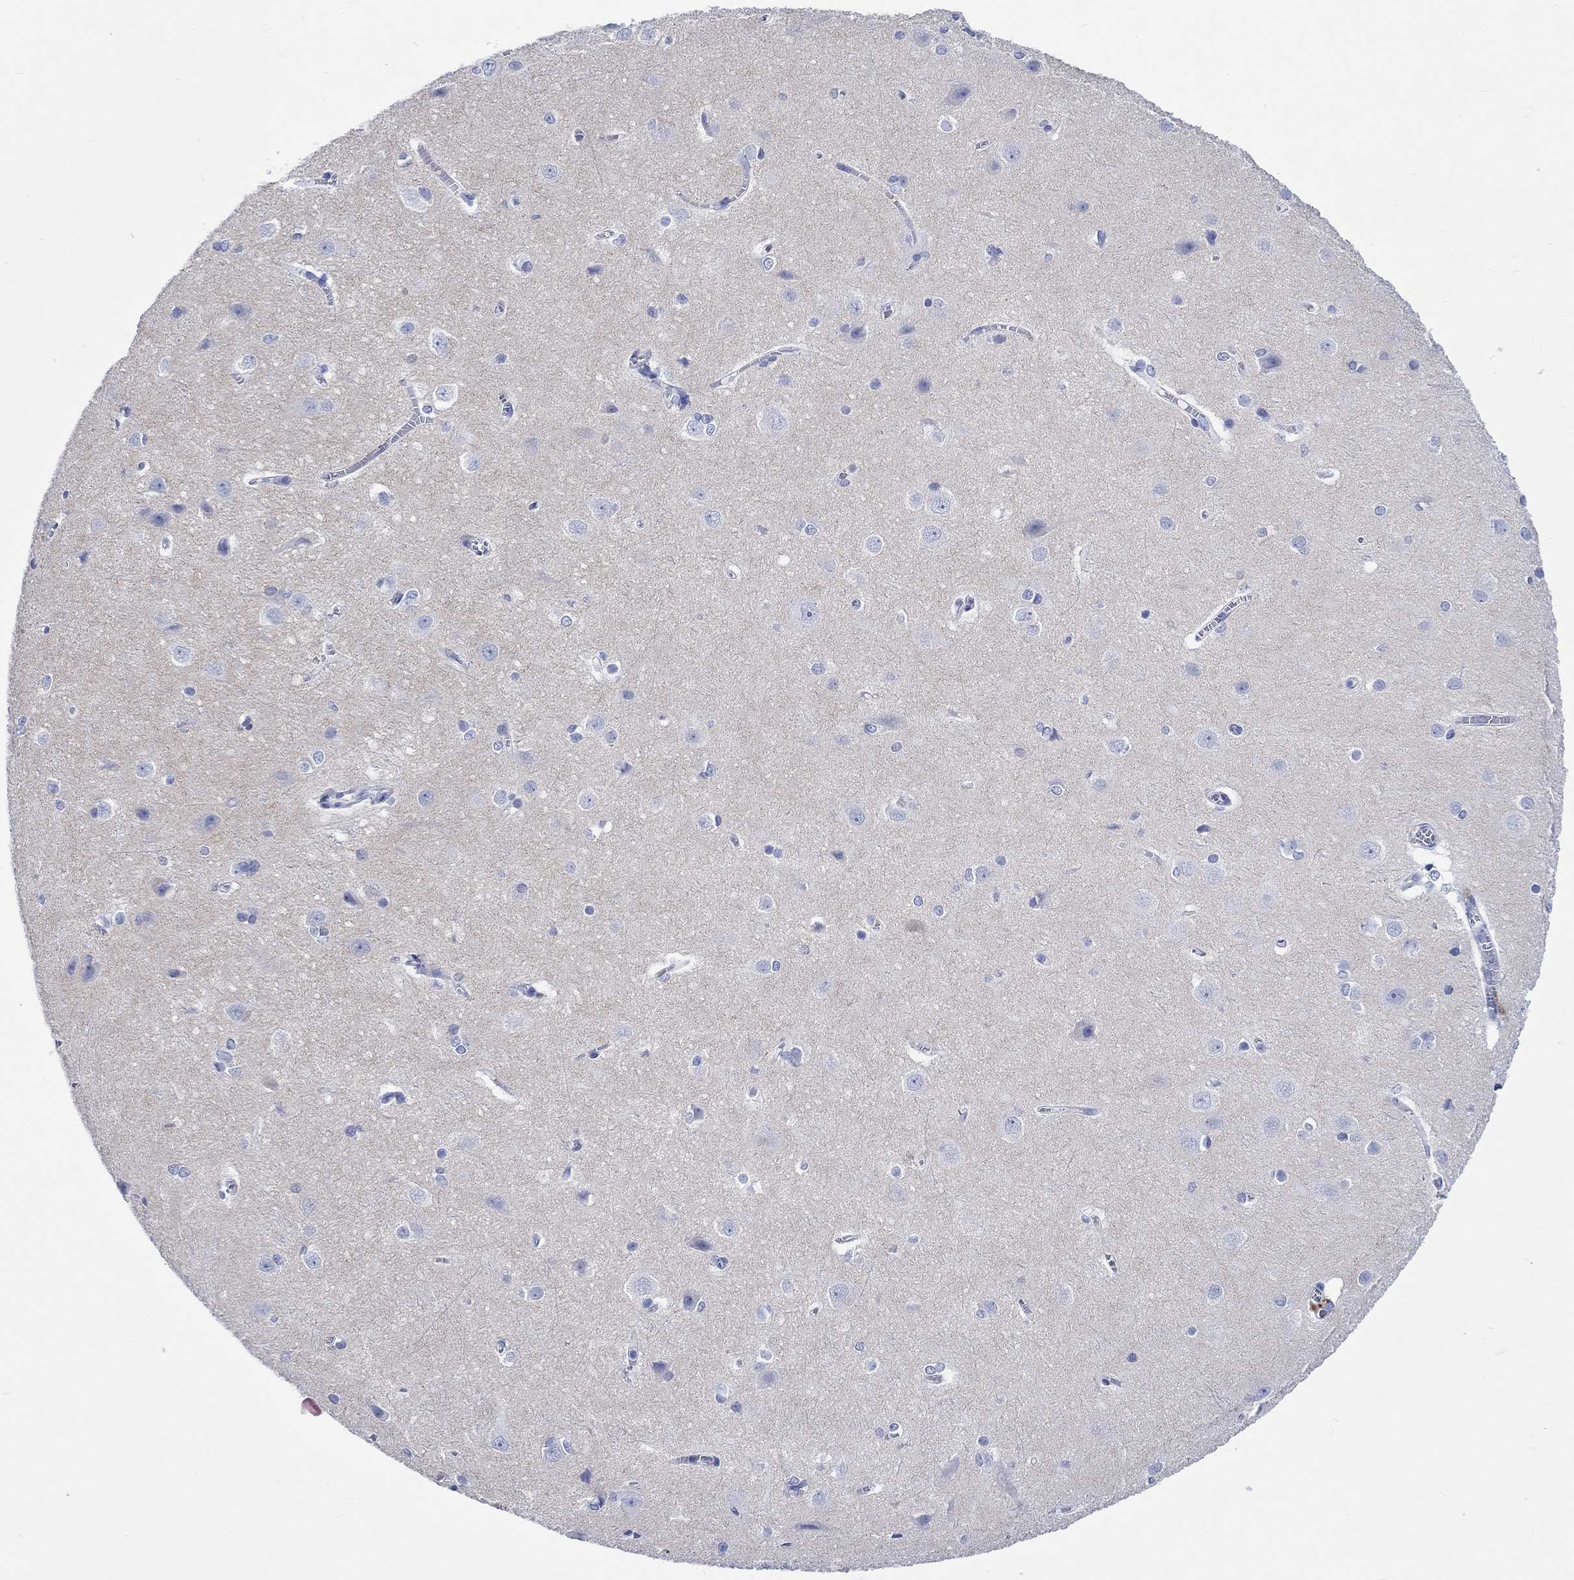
{"staining": {"intensity": "negative", "quantity": "none", "location": "none"}, "tissue": "cerebral cortex", "cell_type": "Endothelial cells", "image_type": "normal", "snomed": [{"axis": "morphology", "description": "Normal tissue, NOS"}, {"axis": "topography", "description": "Cerebral cortex"}], "caption": "This image is of benign cerebral cortex stained with IHC to label a protein in brown with the nuclei are counter-stained blue. There is no expression in endothelial cells.", "gene": "CACNG3", "patient": {"sex": "male", "age": 37}}